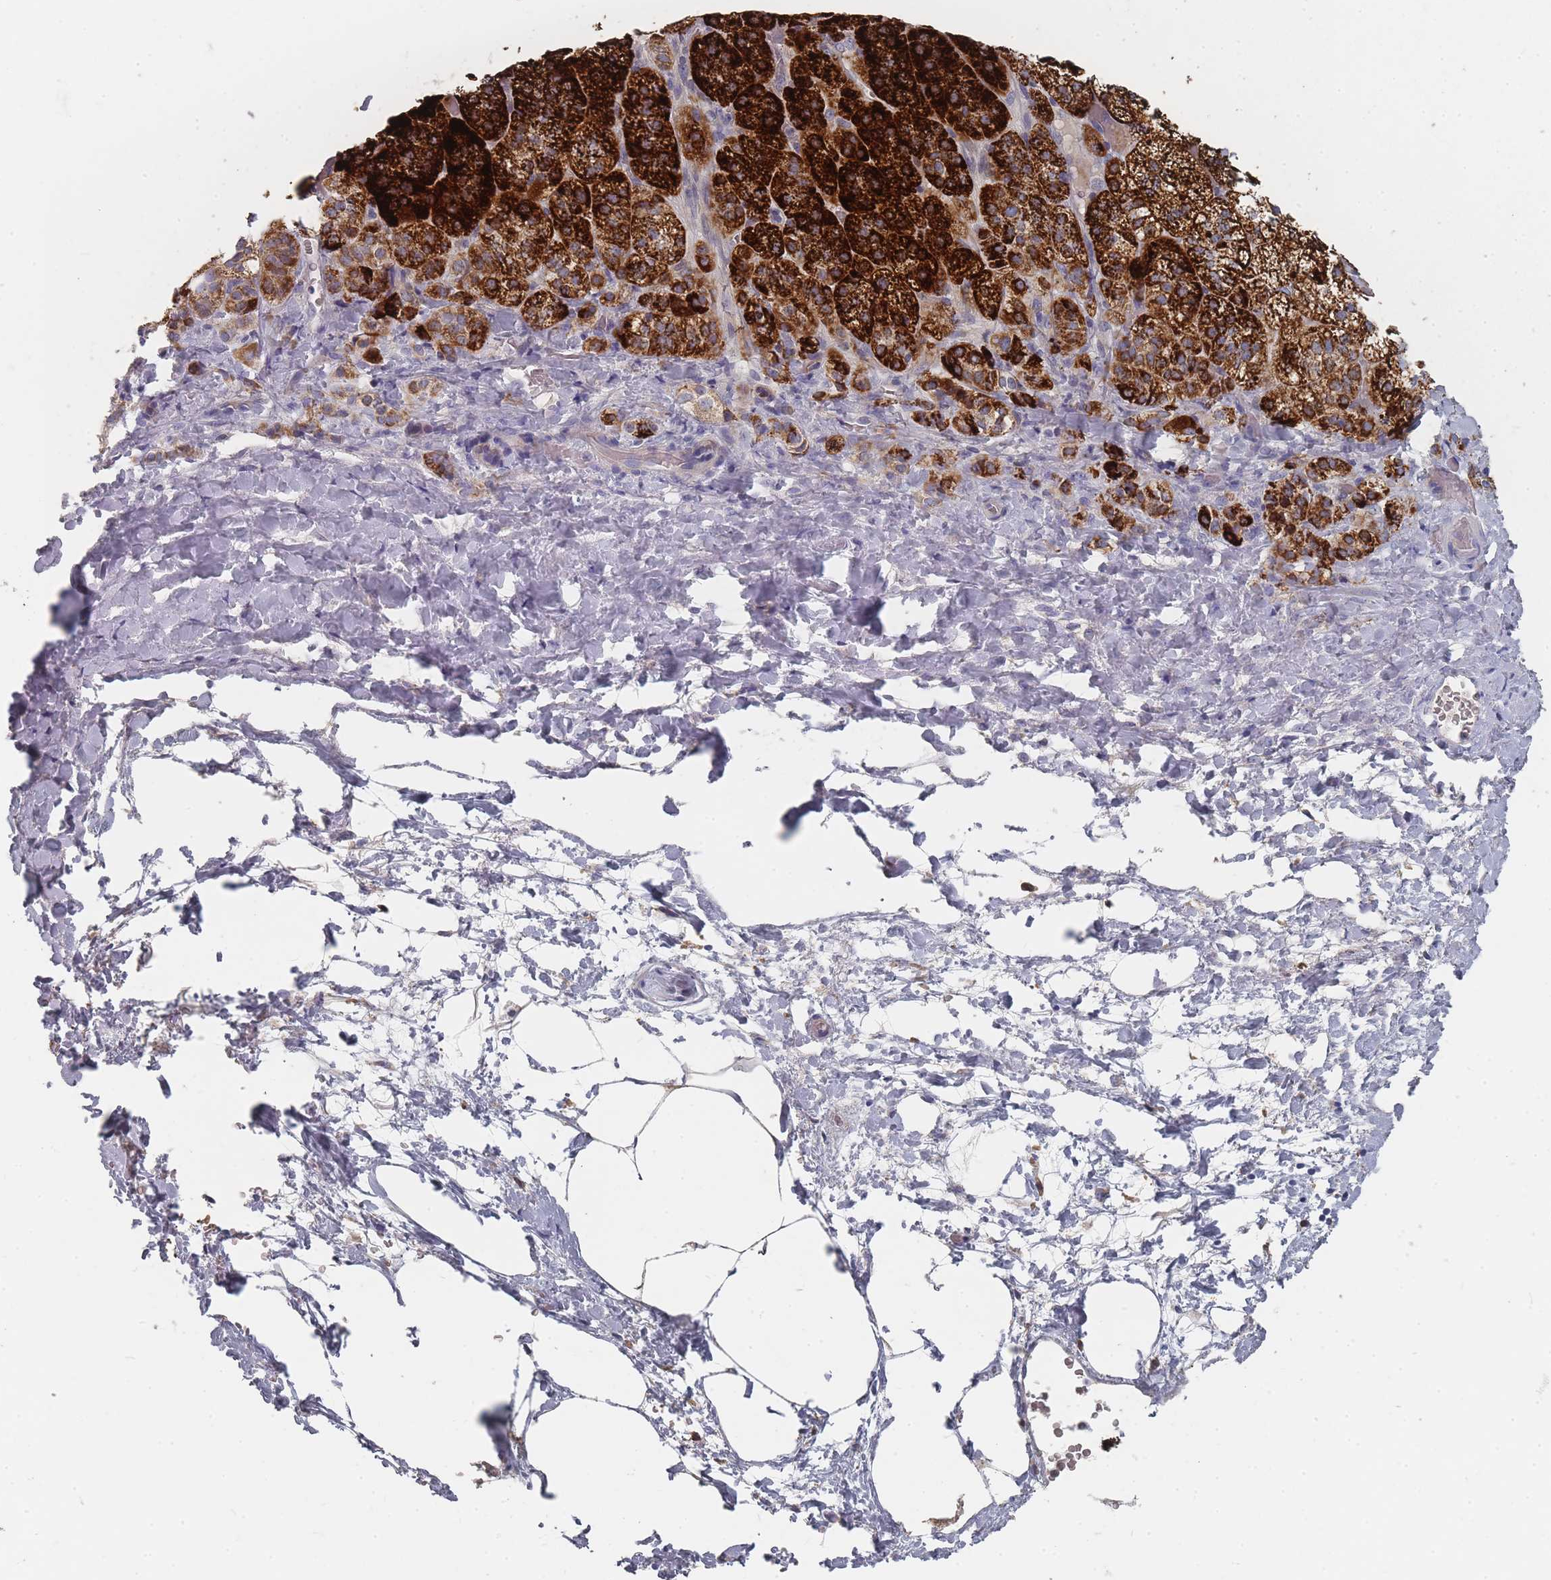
{"staining": {"intensity": "strong", "quantity": ">75%", "location": "cytoplasmic/membranous"}, "tissue": "adrenal gland", "cell_type": "Glandular cells", "image_type": "normal", "snomed": [{"axis": "morphology", "description": "Normal tissue, NOS"}, {"axis": "topography", "description": "Adrenal gland"}], "caption": "Immunohistochemistry image of benign adrenal gland: human adrenal gland stained using immunohistochemistry (IHC) exhibits high levels of strong protein expression localized specifically in the cytoplasmic/membranous of glandular cells, appearing as a cytoplasmic/membranous brown color.", "gene": "SLC35E4", "patient": {"sex": "male", "age": 57}}